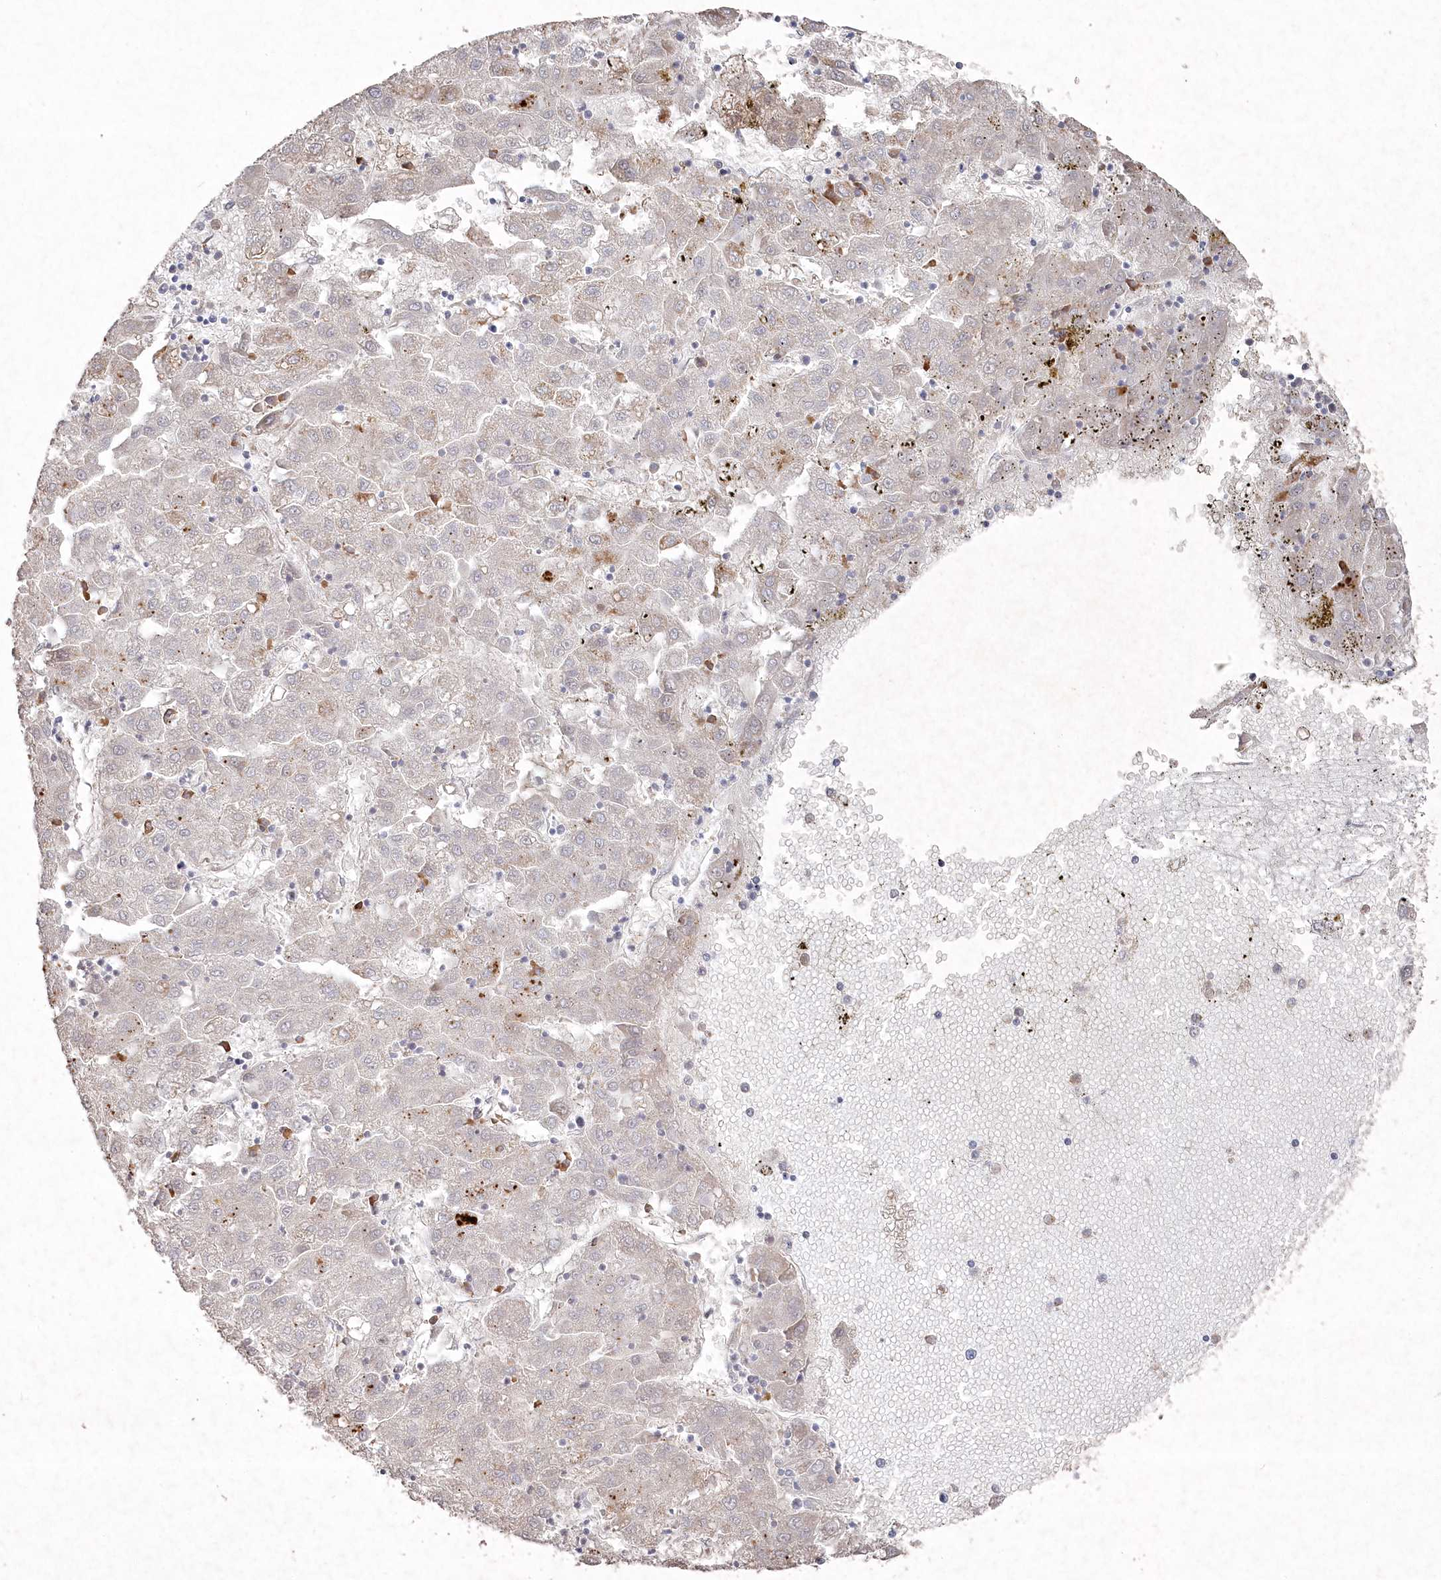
{"staining": {"intensity": "negative", "quantity": "none", "location": "none"}, "tissue": "liver cancer", "cell_type": "Tumor cells", "image_type": "cancer", "snomed": [{"axis": "morphology", "description": "Carcinoma, Hepatocellular, NOS"}, {"axis": "topography", "description": "Liver"}], "caption": "High magnification brightfield microscopy of liver cancer stained with DAB (brown) and counterstained with hematoxylin (blue): tumor cells show no significant positivity.", "gene": "TGFBRAP1", "patient": {"sex": "male", "age": 72}}